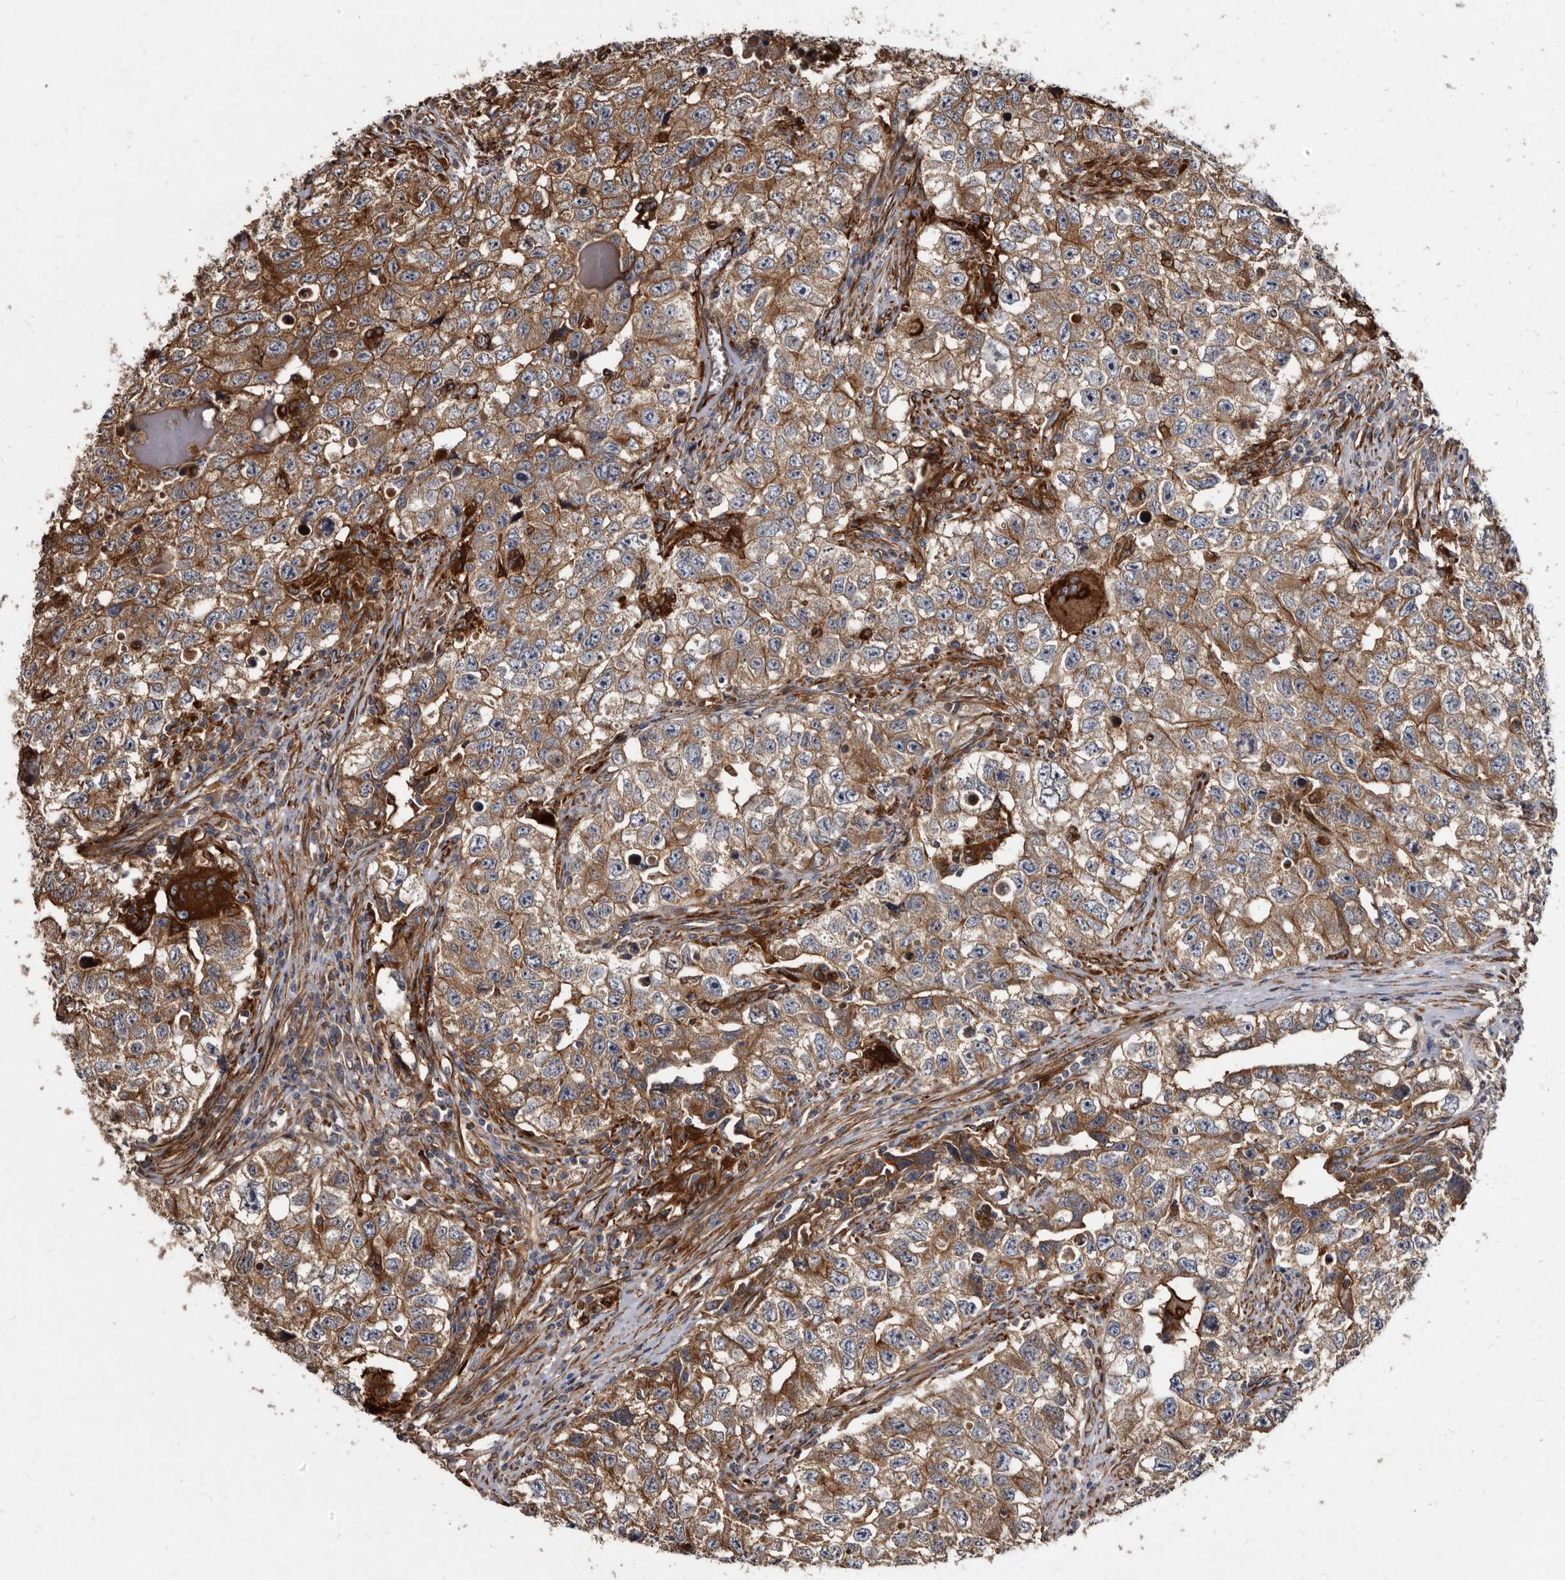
{"staining": {"intensity": "moderate", "quantity": ">75%", "location": "cytoplasmic/membranous"}, "tissue": "testis cancer", "cell_type": "Tumor cells", "image_type": "cancer", "snomed": [{"axis": "morphology", "description": "Seminoma, NOS"}, {"axis": "morphology", "description": "Carcinoma, Embryonal, NOS"}, {"axis": "topography", "description": "Testis"}], "caption": "Tumor cells show medium levels of moderate cytoplasmic/membranous staining in about >75% of cells in testis cancer. (Brightfield microscopy of DAB IHC at high magnification).", "gene": "KCTD20", "patient": {"sex": "male", "age": 43}}